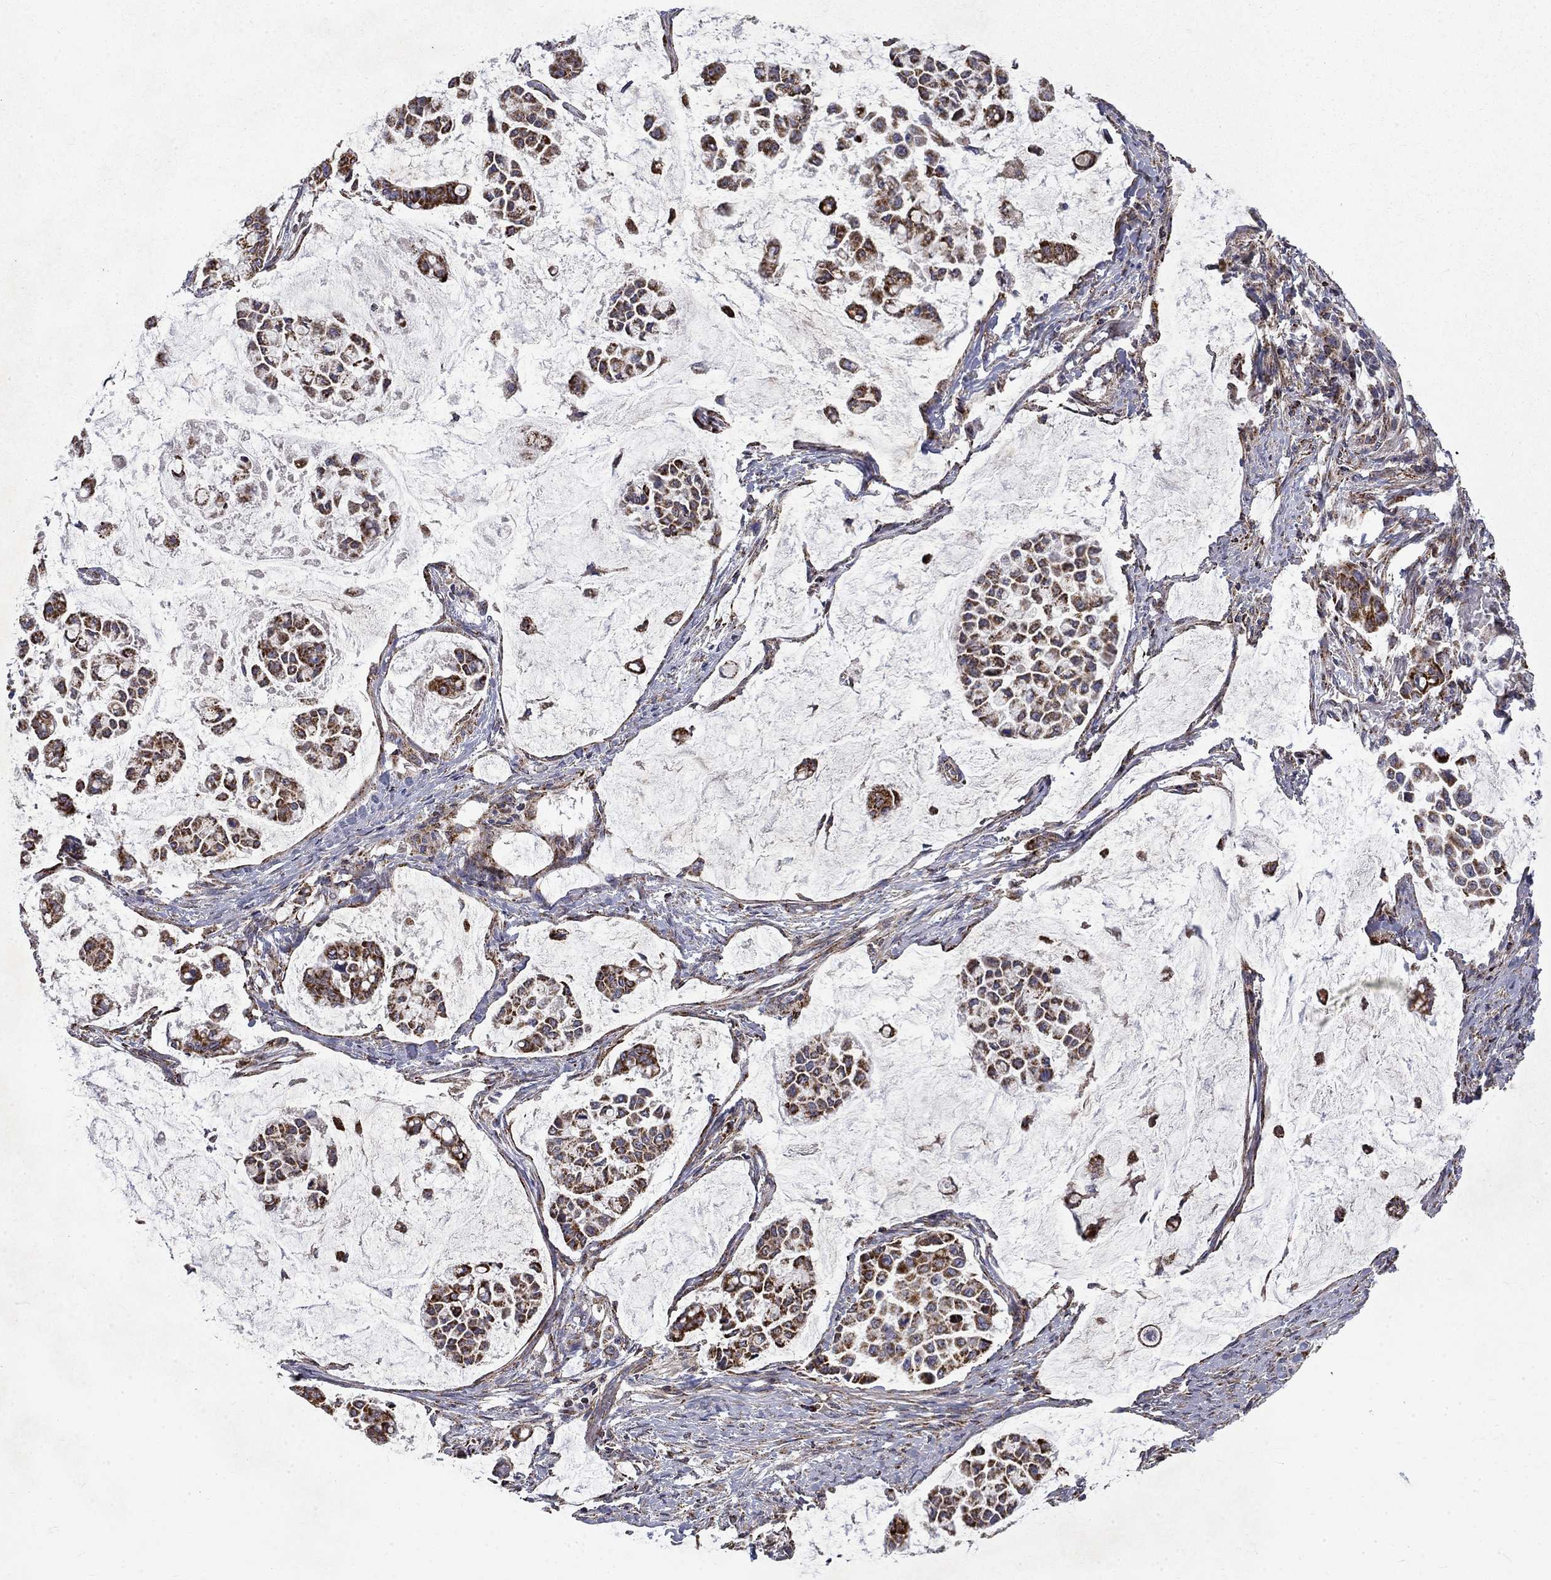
{"staining": {"intensity": "strong", "quantity": ">75%", "location": "cytoplasmic/membranous"}, "tissue": "stomach cancer", "cell_type": "Tumor cells", "image_type": "cancer", "snomed": [{"axis": "morphology", "description": "Adenocarcinoma, NOS"}, {"axis": "topography", "description": "Stomach"}], "caption": "Tumor cells demonstrate high levels of strong cytoplasmic/membranous positivity in approximately >75% of cells in human stomach adenocarcinoma.", "gene": "PCBP3", "patient": {"sex": "male", "age": 82}}